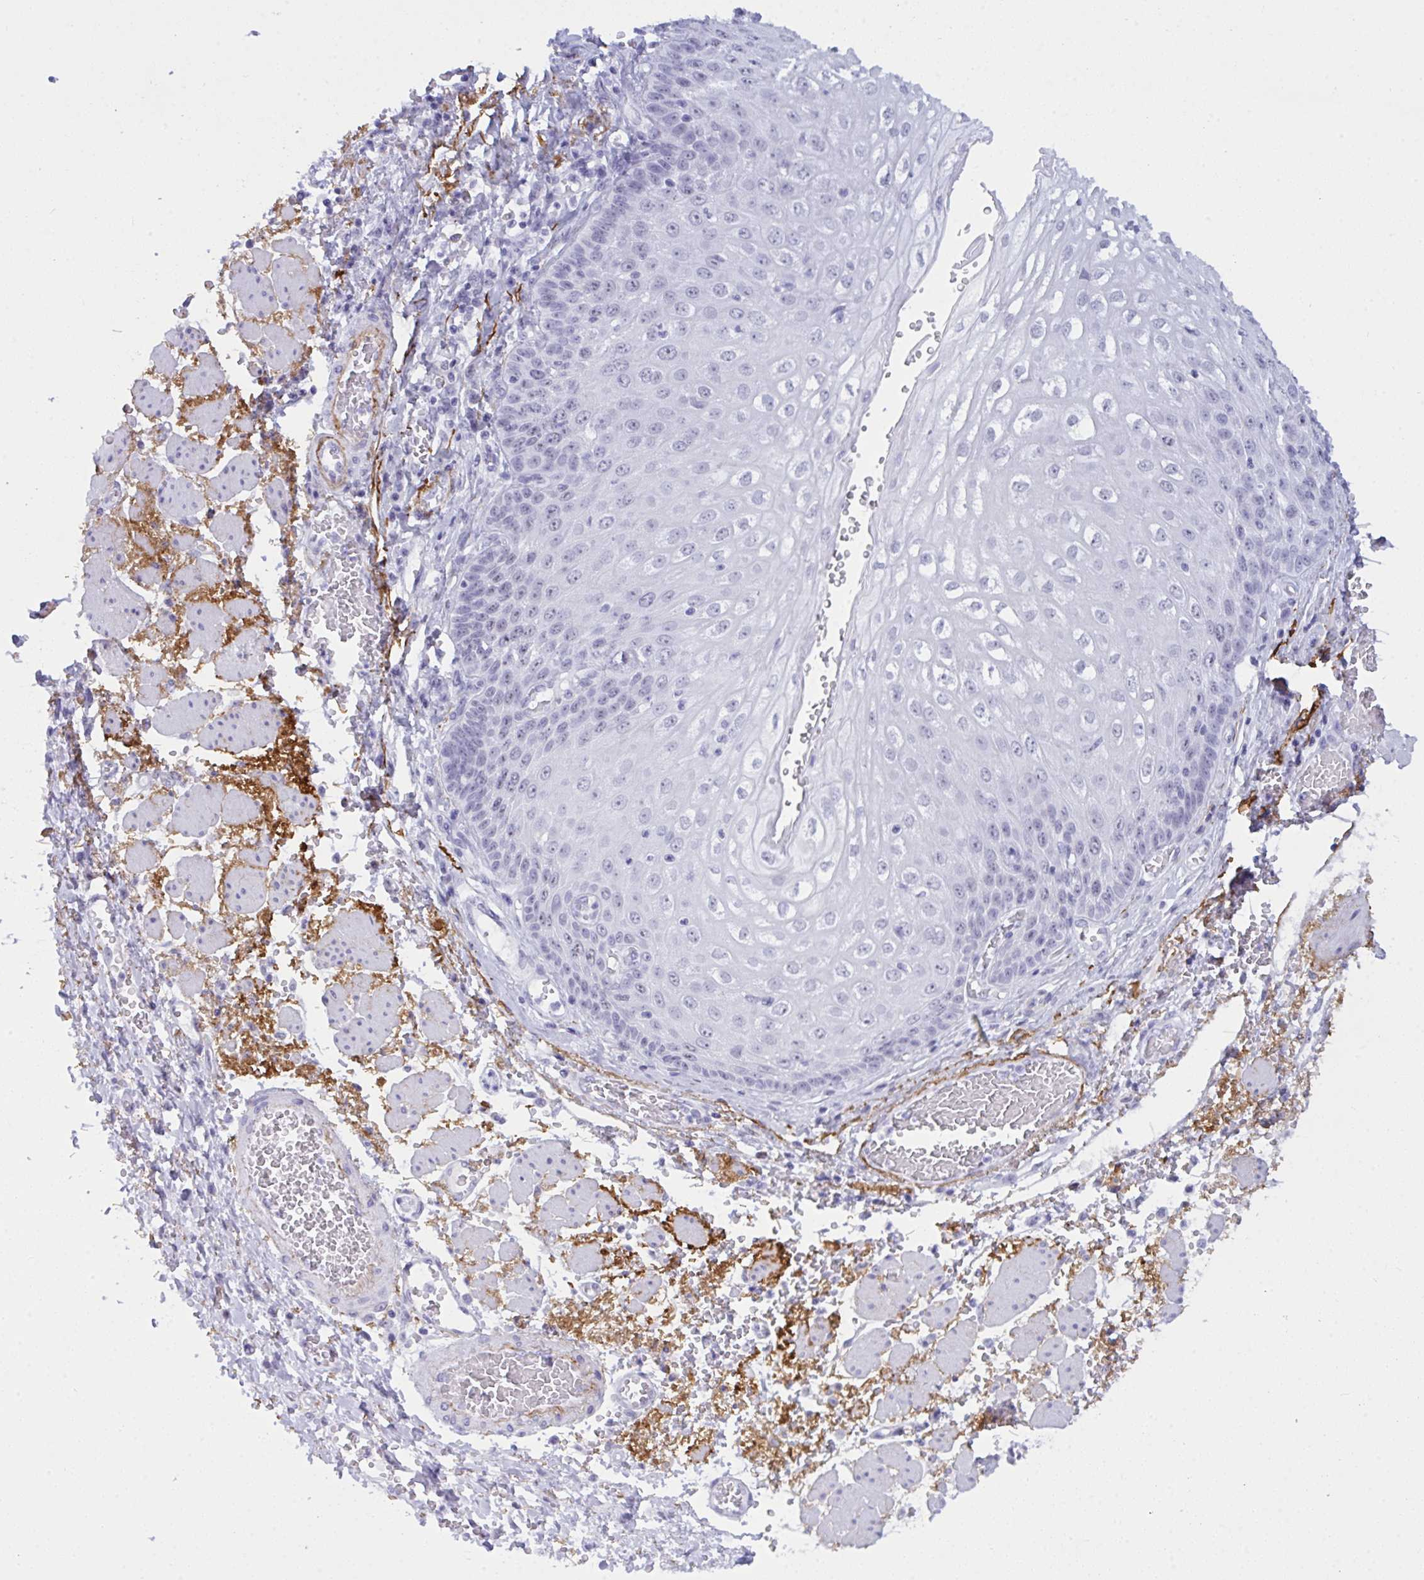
{"staining": {"intensity": "negative", "quantity": "none", "location": "none"}, "tissue": "esophagus", "cell_type": "Squamous epithelial cells", "image_type": "normal", "snomed": [{"axis": "morphology", "description": "Normal tissue, NOS"}, {"axis": "morphology", "description": "Adenocarcinoma, NOS"}, {"axis": "topography", "description": "Esophagus"}], "caption": "Photomicrograph shows no significant protein staining in squamous epithelial cells of benign esophagus.", "gene": "ELN", "patient": {"sex": "male", "age": 81}}